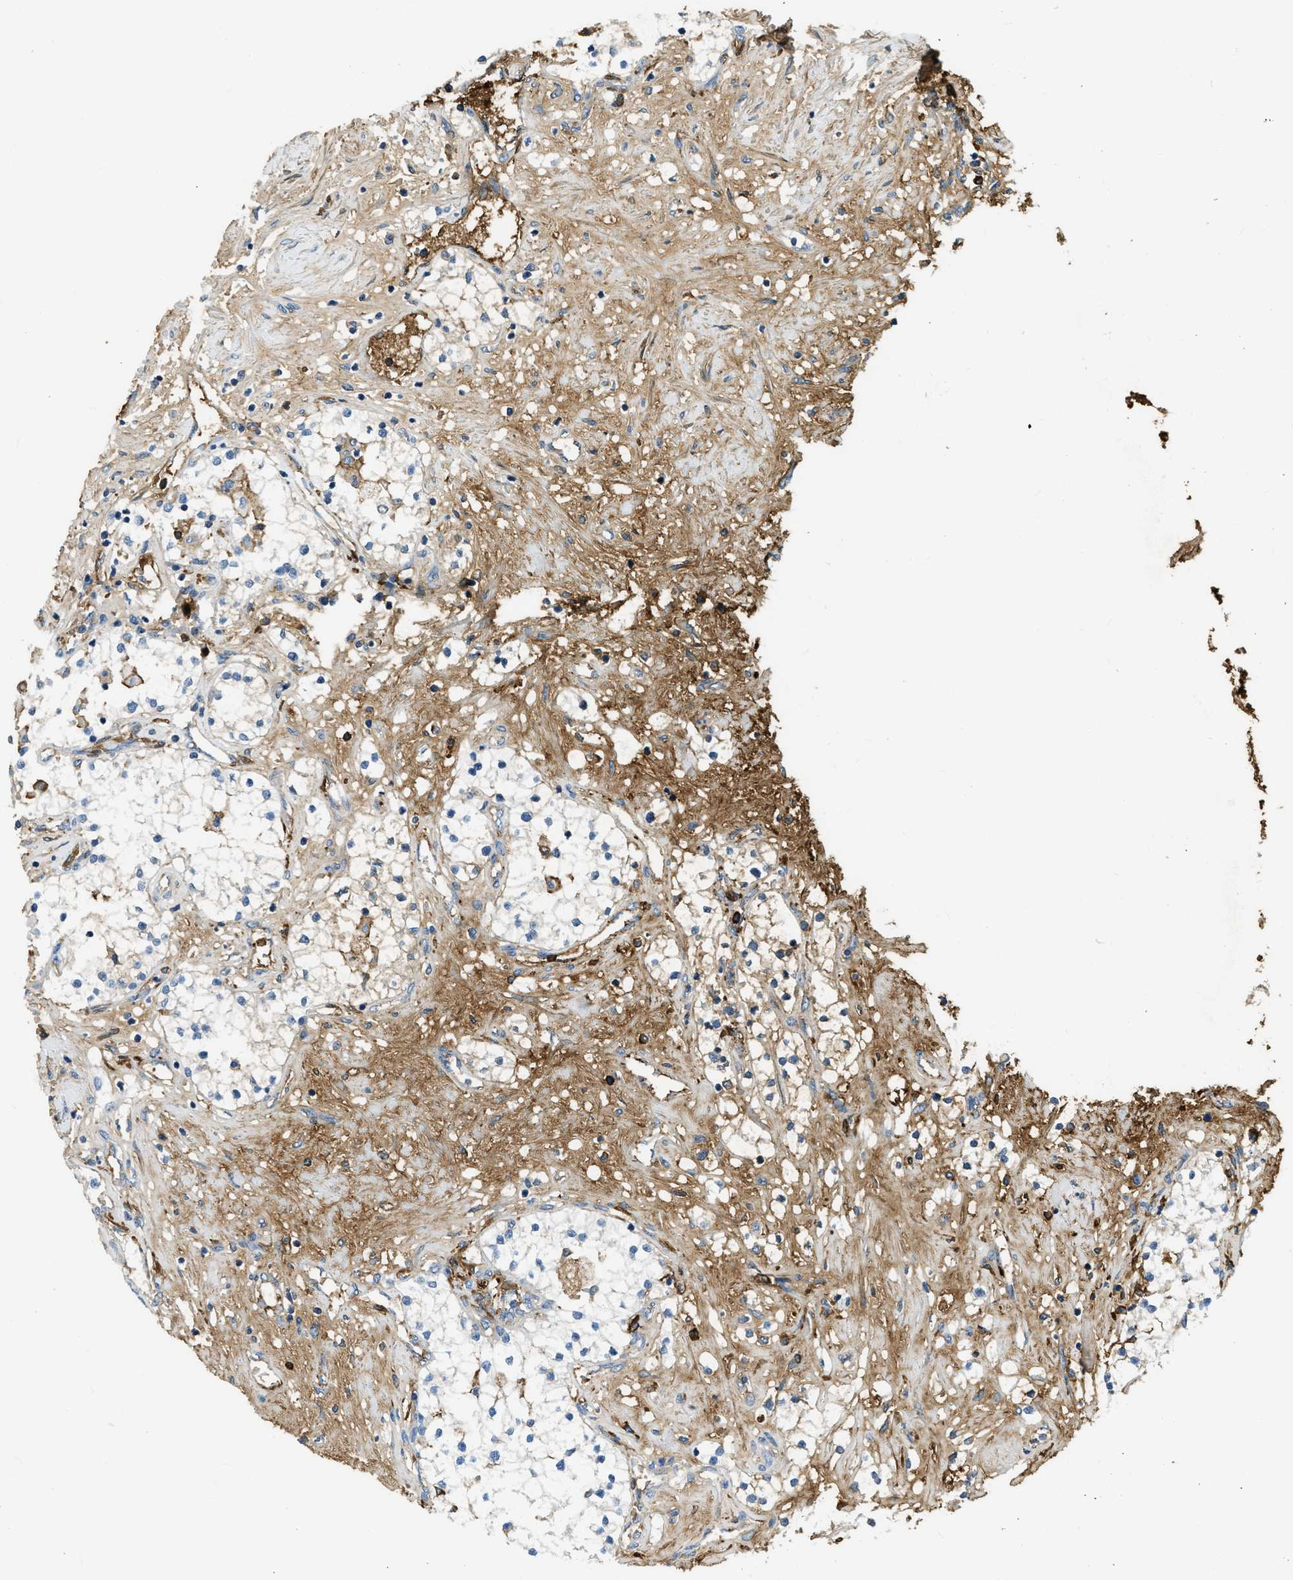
{"staining": {"intensity": "negative", "quantity": "none", "location": "none"}, "tissue": "renal cancer", "cell_type": "Tumor cells", "image_type": "cancer", "snomed": [{"axis": "morphology", "description": "Adenocarcinoma, NOS"}, {"axis": "topography", "description": "Kidney"}], "caption": "Image shows no significant protein expression in tumor cells of adenocarcinoma (renal).", "gene": "PRTN3", "patient": {"sex": "male", "age": 68}}